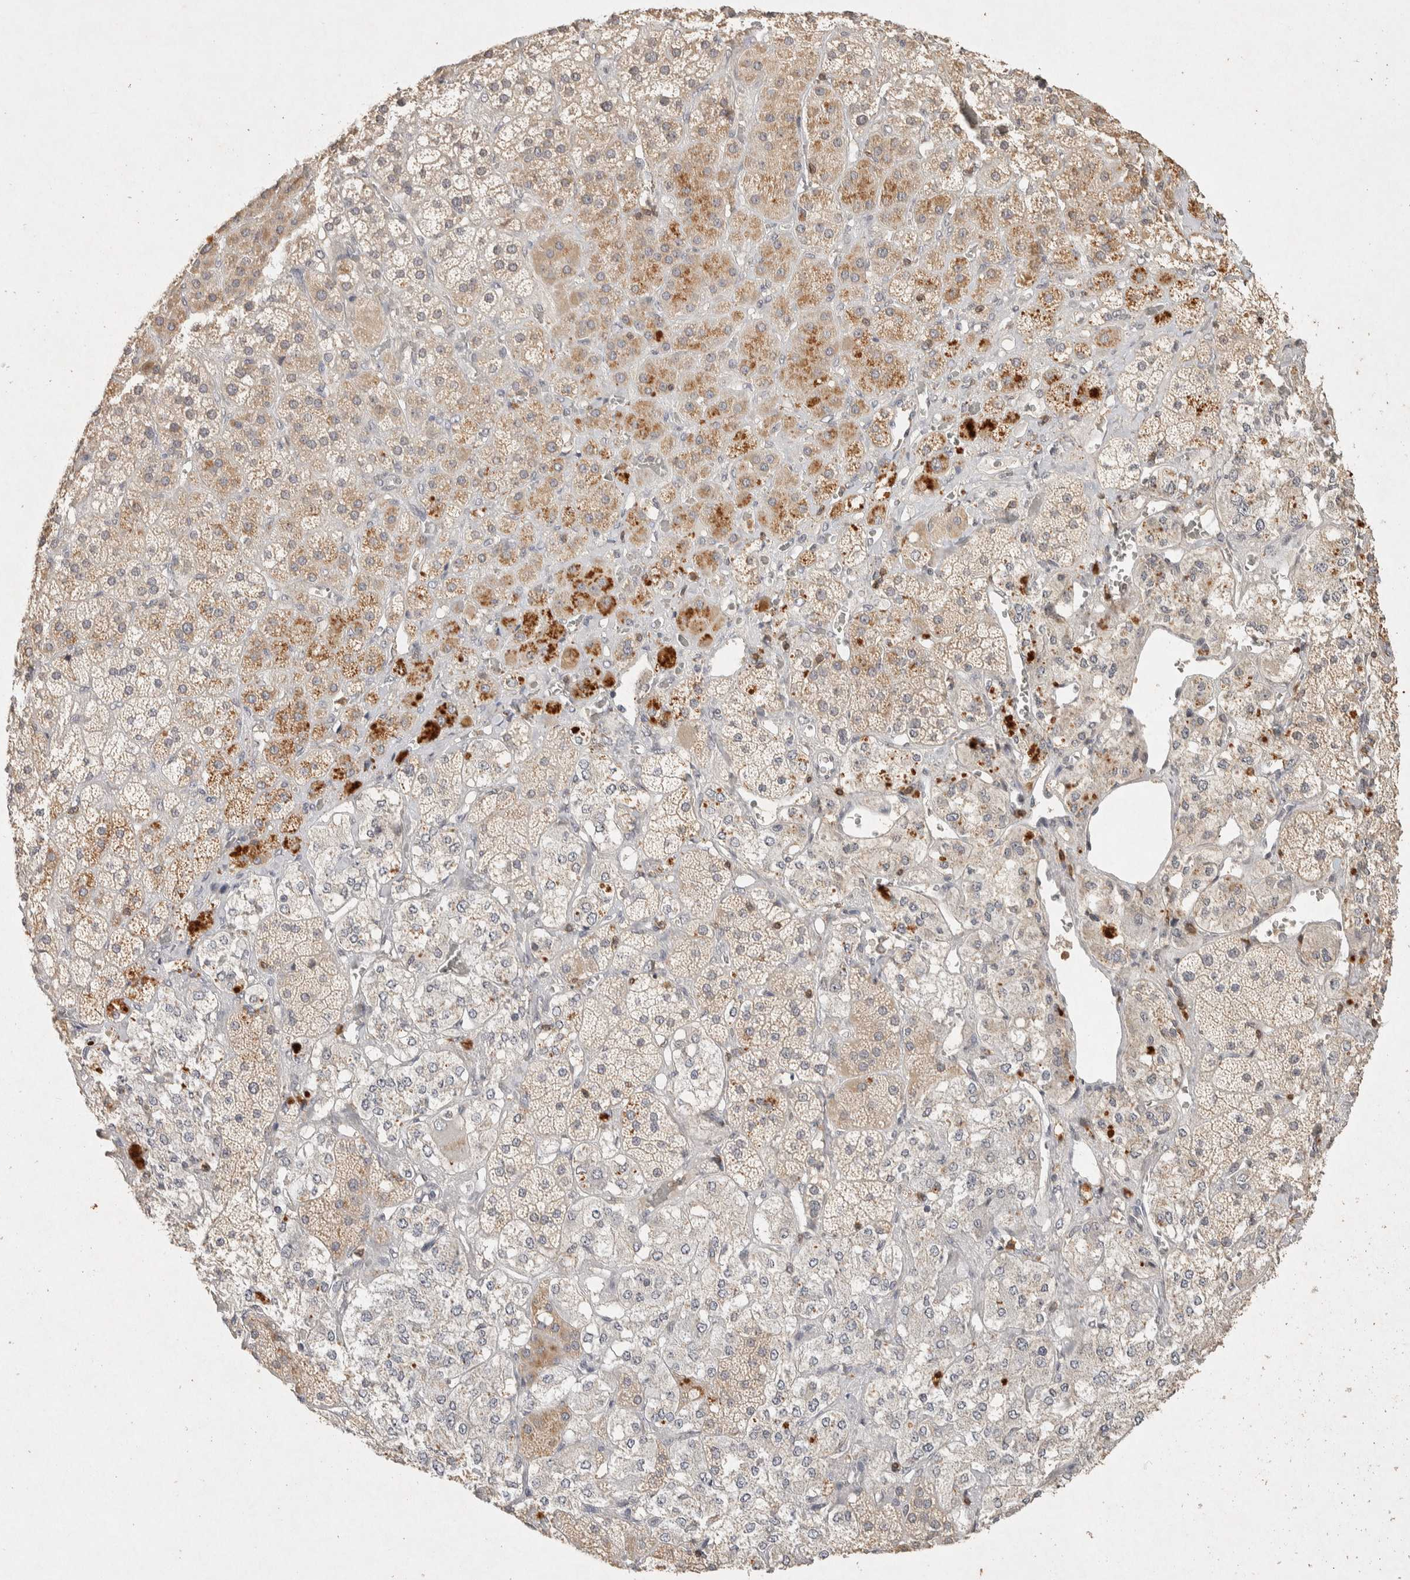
{"staining": {"intensity": "moderate", "quantity": "25%-75%", "location": "cytoplasmic/membranous"}, "tissue": "adrenal gland", "cell_type": "Glandular cells", "image_type": "normal", "snomed": [{"axis": "morphology", "description": "Normal tissue, NOS"}, {"axis": "topography", "description": "Adrenal gland"}], "caption": "Immunohistochemistry (IHC) histopathology image of normal adrenal gland: adrenal gland stained using immunohistochemistry (IHC) shows medium levels of moderate protein expression localized specifically in the cytoplasmic/membranous of glandular cells, appearing as a cytoplasmic/membranous brown color.", "gene": "RAC2", "patient": {"sex": "male", "age": 57}}